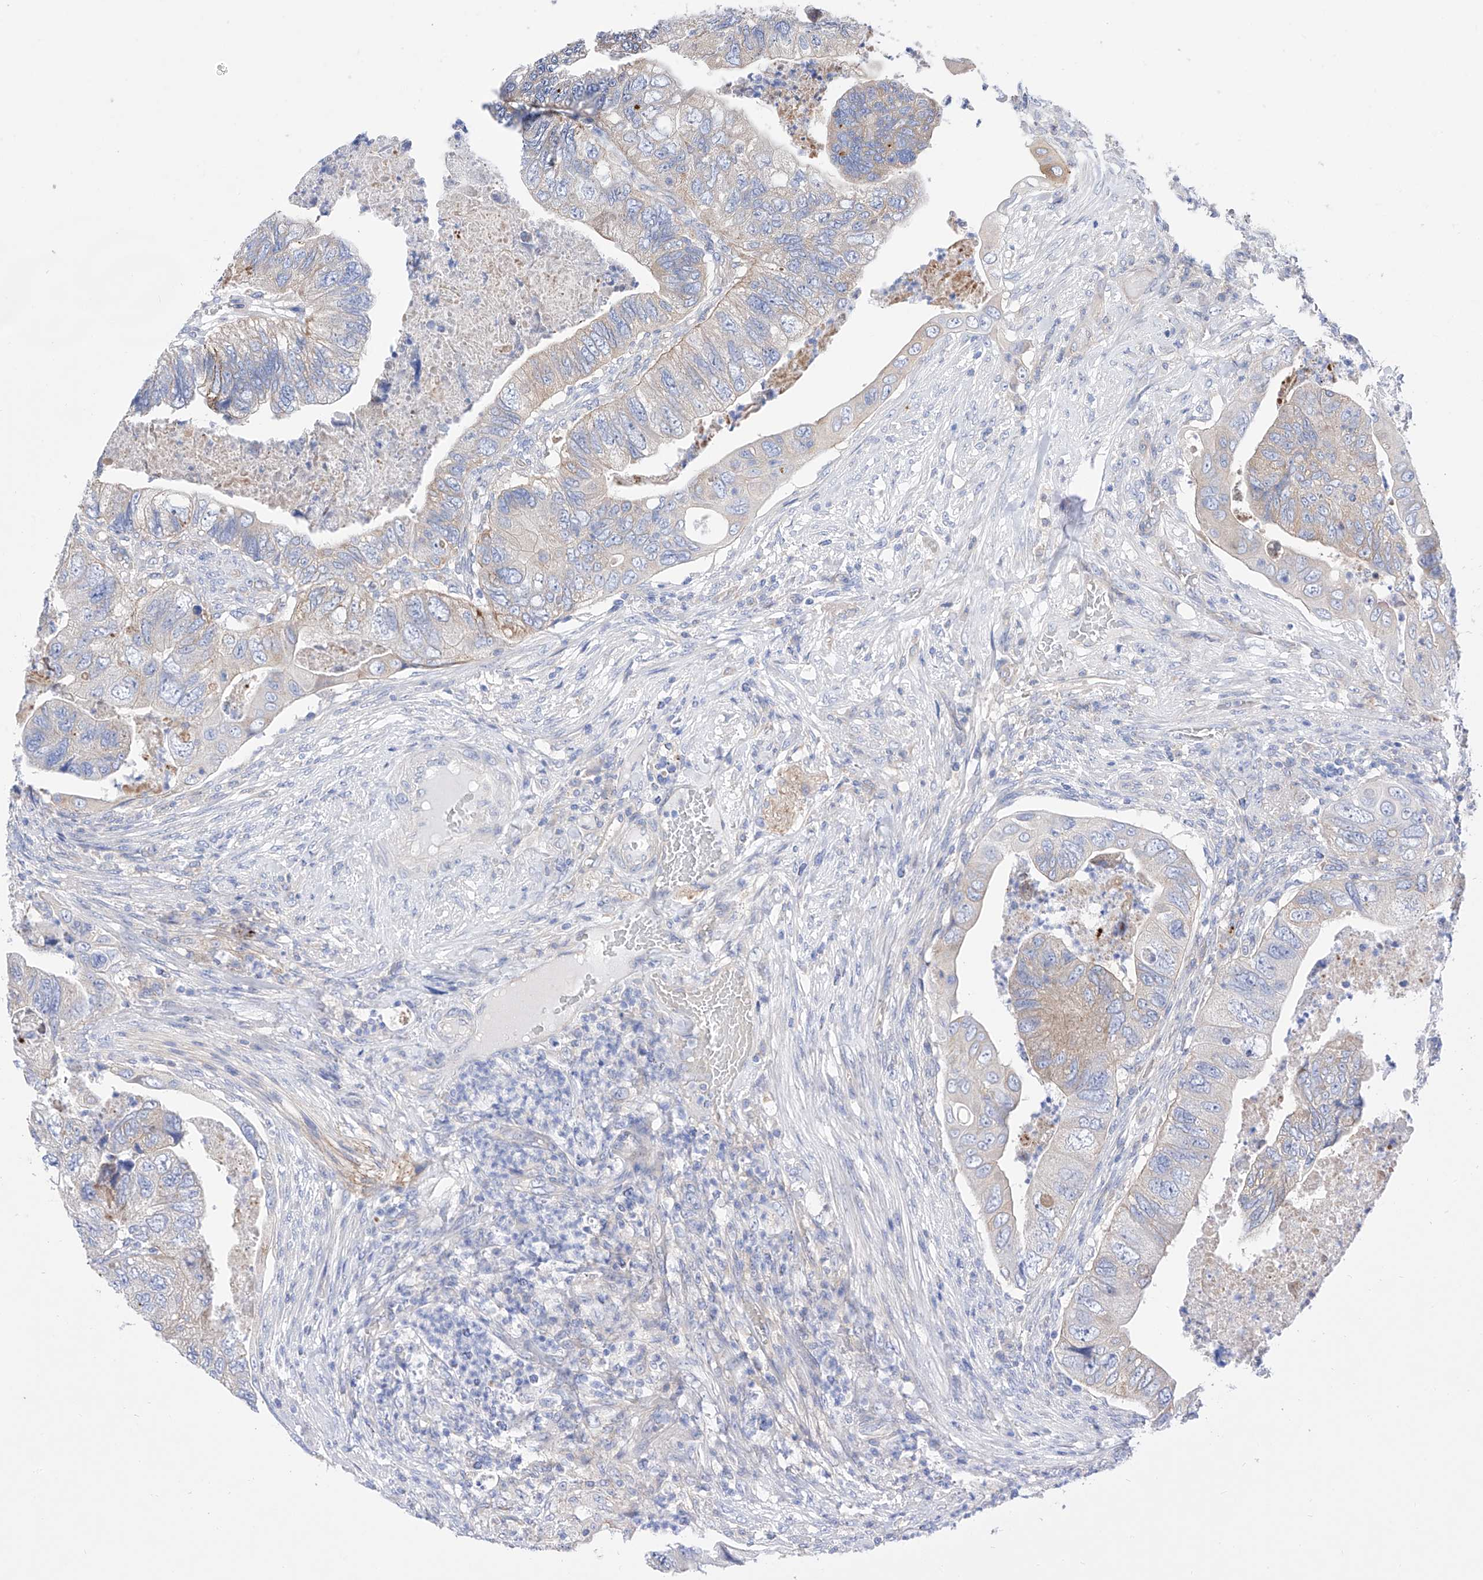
{"staining": {"intensity": "weak", "quantity": "<25%", "location": "cytoplasmic/membranous"}, "tissue": "colorectal cancer", "cell_type": "Tumor cells", "image_type": "cancer", "snomed": [{"axis": "morphology", "description": "Adenocarcinoma, NOS"}, {"axis": "topography", "description": "Rectum"}], "caption": "This is a photomicrograph of immunohistochemistry staining of adenocarcinoma (colorectal), which shows no staining in tumor cells.", "gene": "ZNF653", "patient": {"sex": "male", "age": 63}}